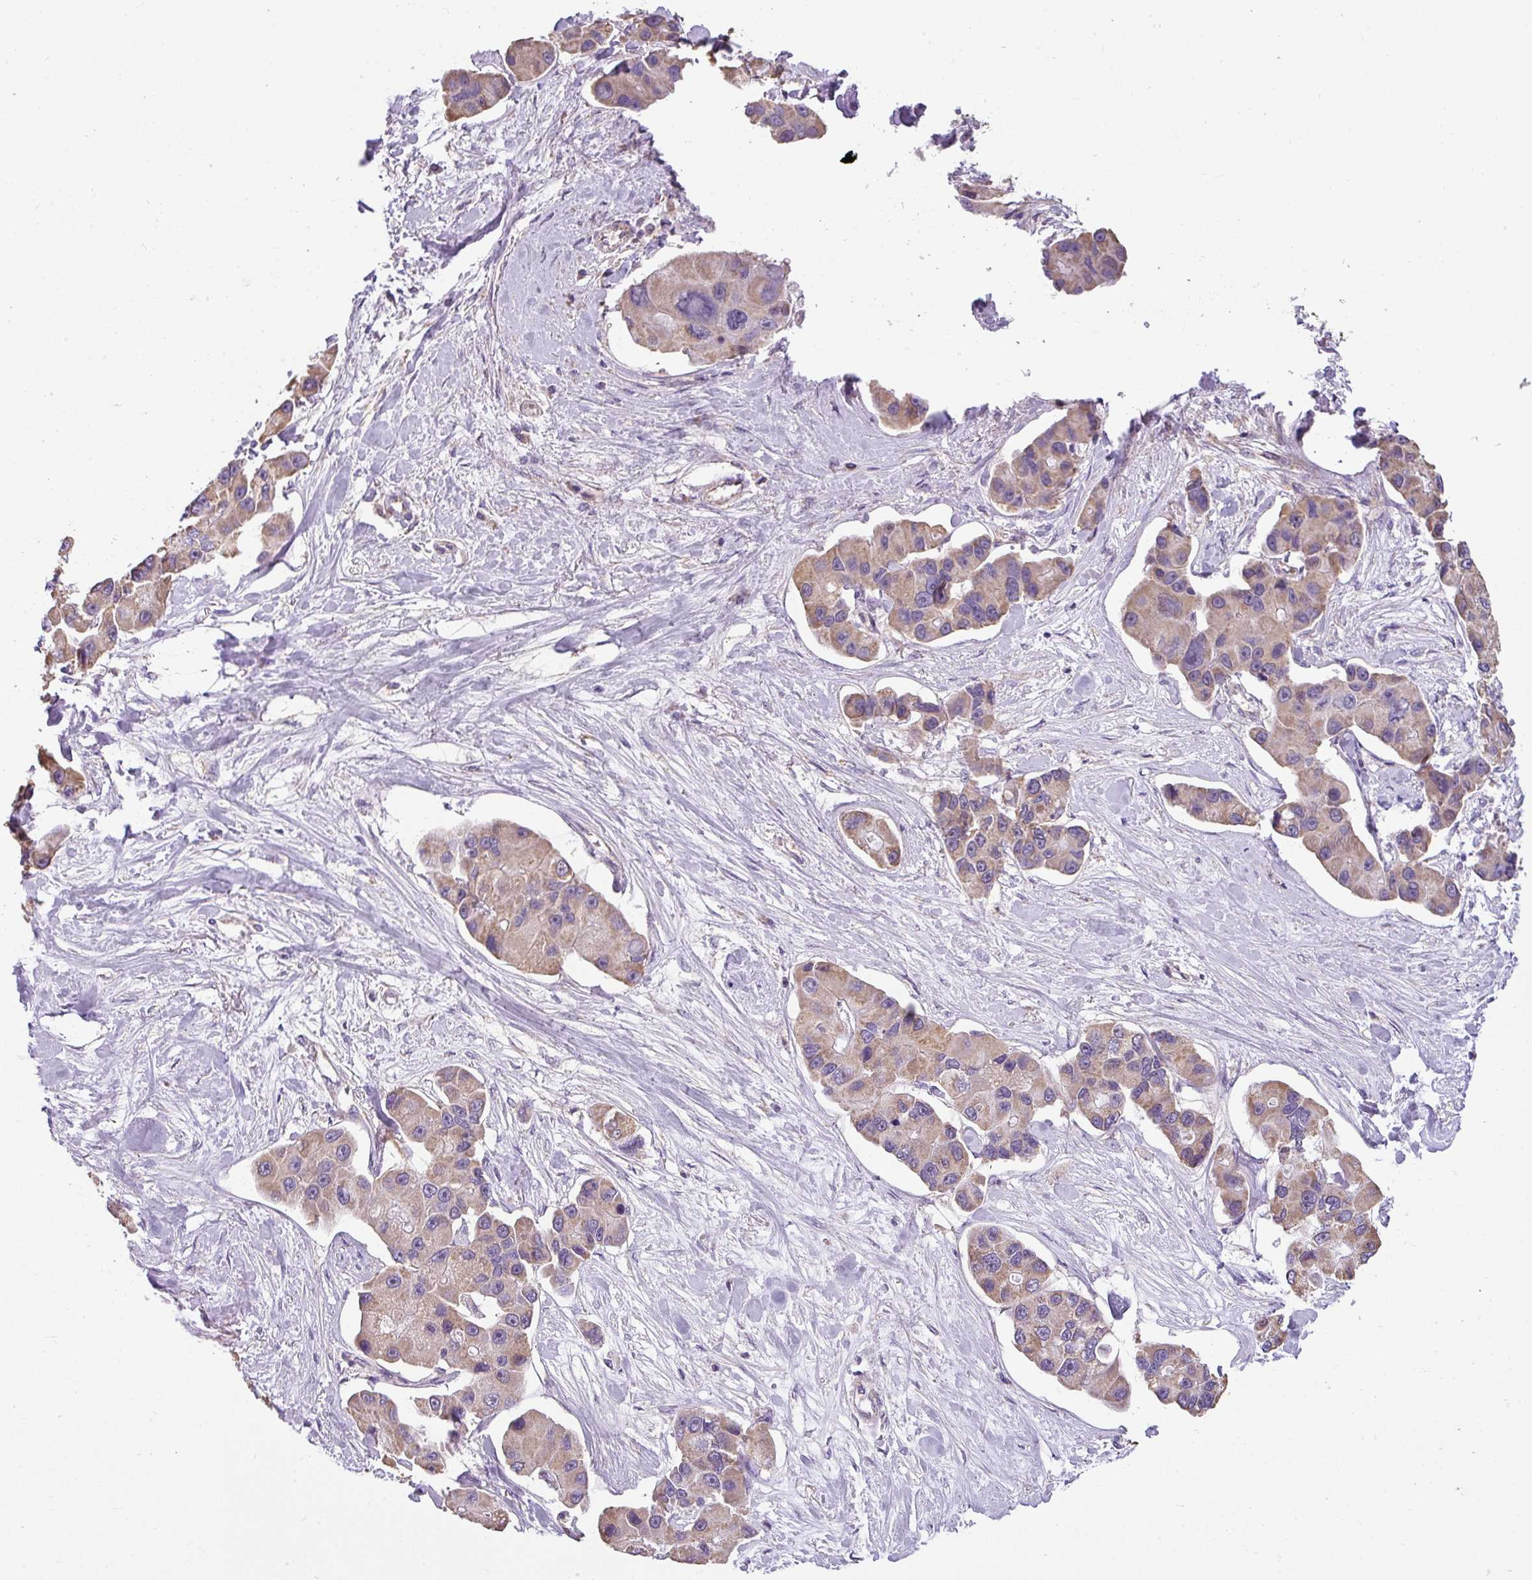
{"staining": {"intensity": "weak", "quantity": ">75%", "location": "cytoplasmic/membranous"}, "tissue": "lung cancer", "cell_type": "Tumor cells", "image_type": "cancer", "snomed": [{"axis": "morphology", "description": "Adenocarcinoma, NOS"}, {"axis": "topography", "description": "Lung"}], "caption": "Immunohistochemical staining of human adenocarcinoma (lung) reveals low levels of weak cytoplasmic/membranous protein positivity in about >75% of tumor cells.", "gene": "PALS2", "patient": {"sex": "female", "age": 54}}